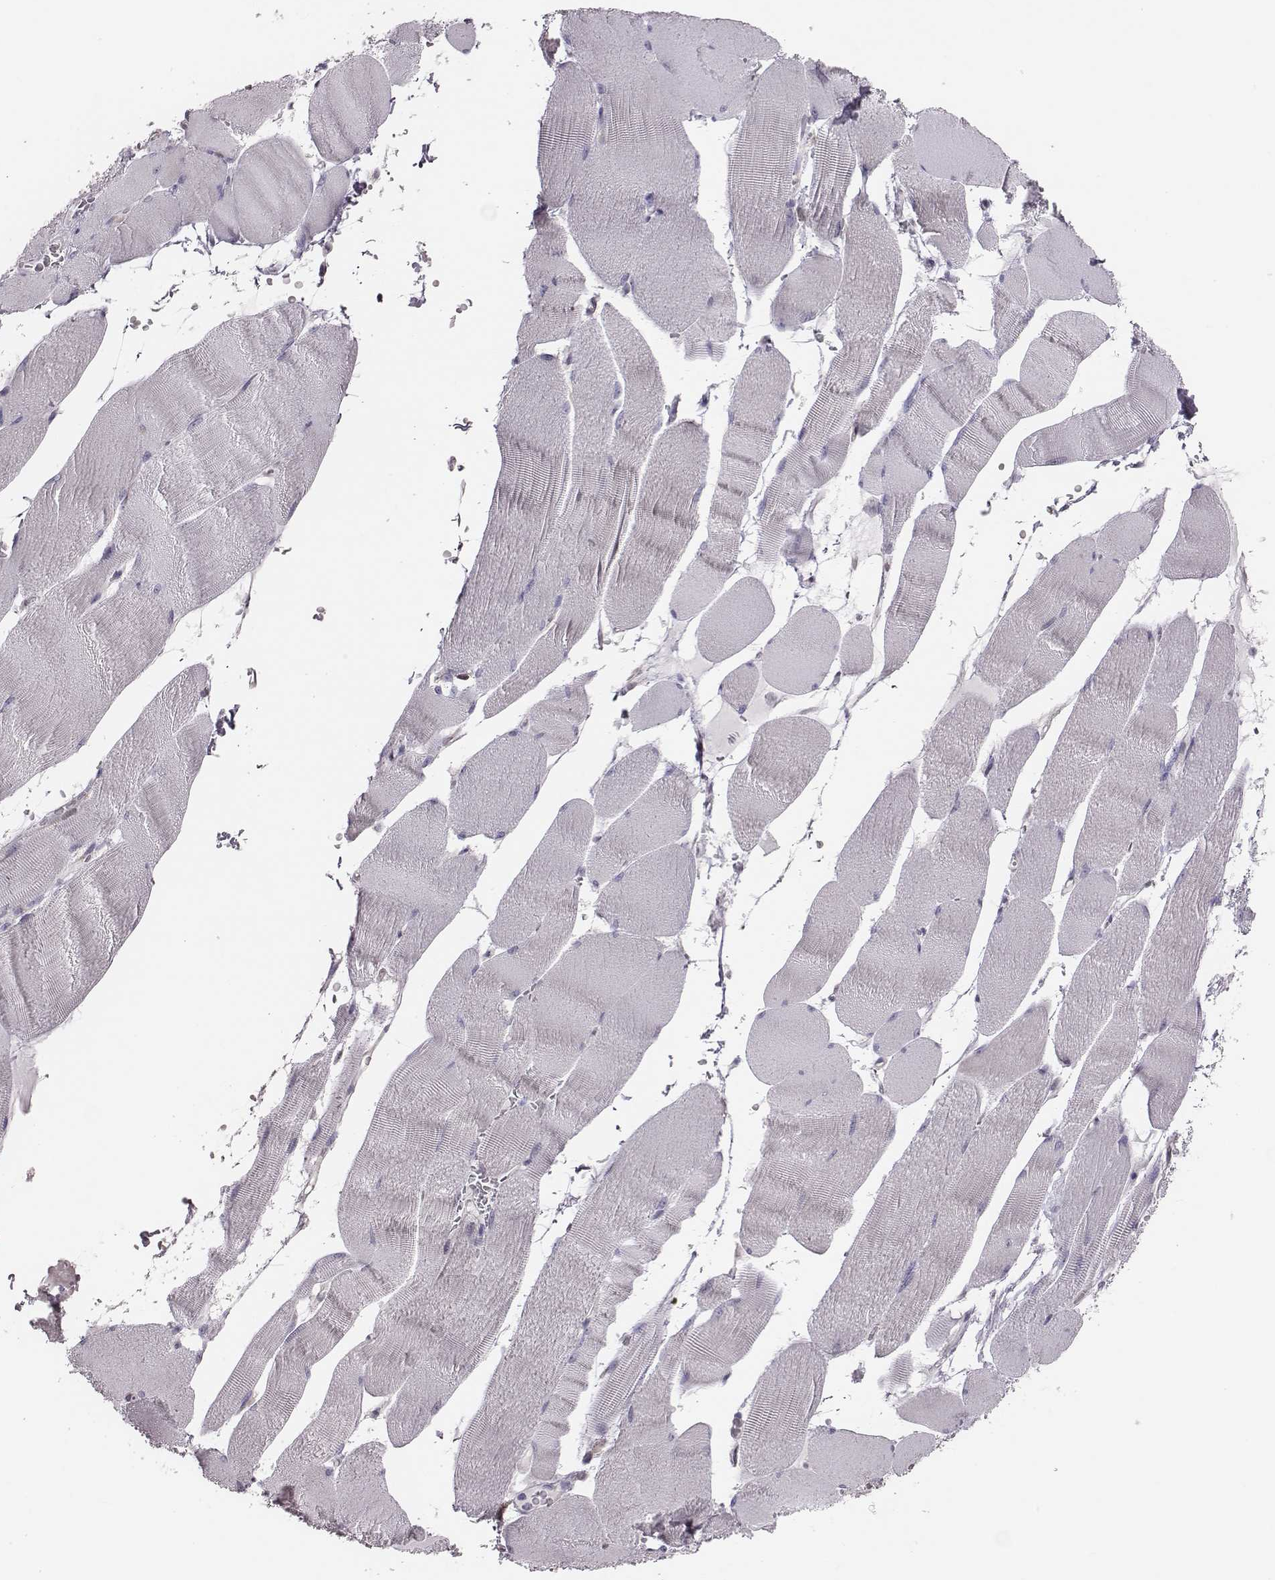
{"staining": {"intensity": "negative", "quantity": "none", "location": "none"}, "tissue": "skeletal muscle", "cell_type": "Myocytes", "image_type": "normal", "snomed": [{"axis": "morphology", "description": "Normal tissue, NOS"}, {"axis": "topography", "description": "Skeletal muscle"}], "caption": "High power microscopy photomicrograph of an immunohistochemistry (IHC) image of normal skeletal muscle, revealing no significant positivity in myocytes.", "gene": "SCML2", "patient": {"sex": "male", "age": 56}}